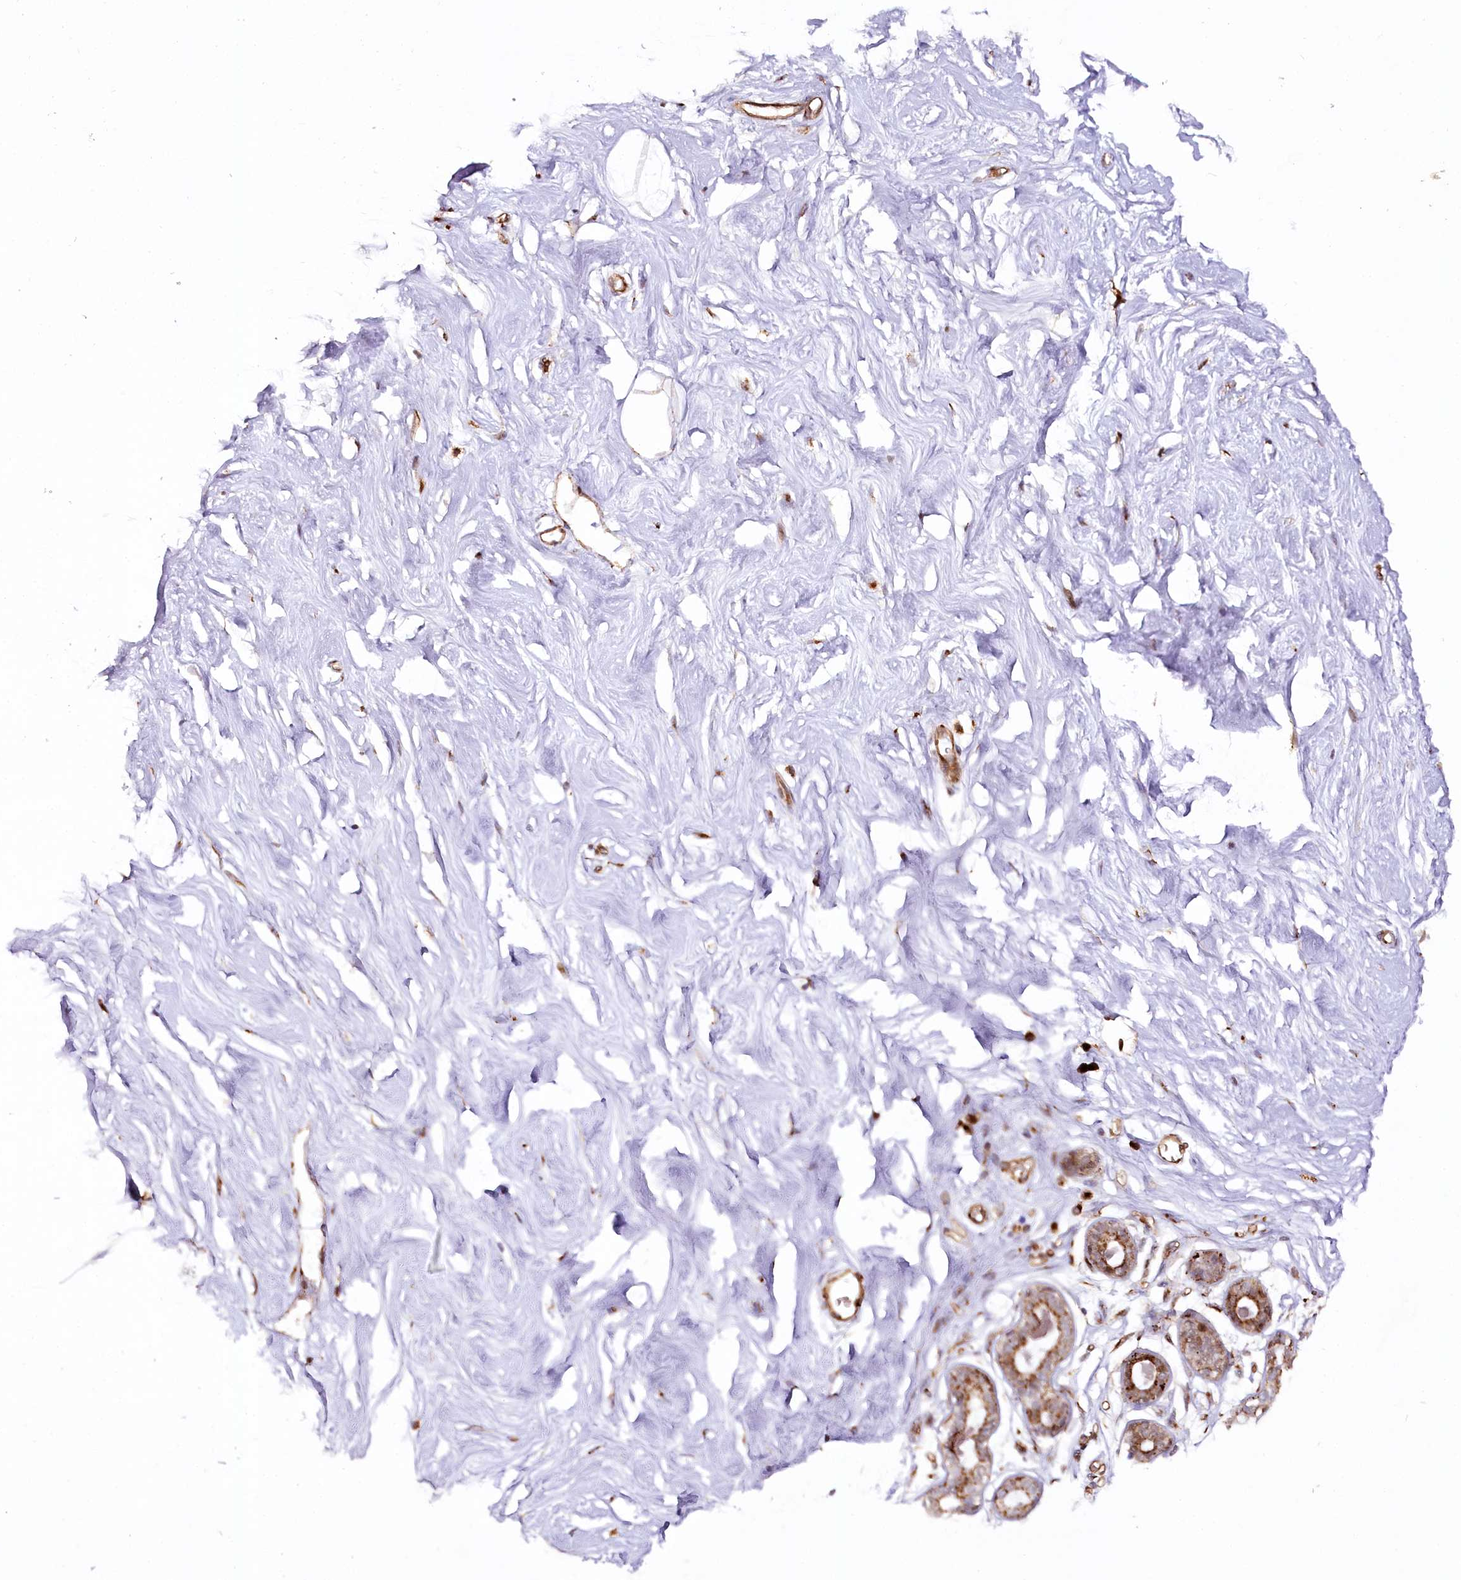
{"staining": {"intensity": "moderate", "quantity": "25%-75%", "location": "nuclear"}, "tissue": "breast", "cell_type": "Adipocytes", "image_type": "normal", "snomed": [{"axis": "morphology", "description": "Normal tissue, NOS"}, {"axis": "morphology", "description": "Adenoma, NOS"}, {"axis": "topography", "description": "Breast"}], "caption": "Immunohistochemistry photomicrograph of normal breast: human breast stained using immunohistochemistry (IHC) shows medium levels of moderate protein expression localized specifically in the nuclear of adipocytes, appearing as a nuclear brown color.", "gene": "COPG1", "patient": {"sex": "female", "age": 23}}